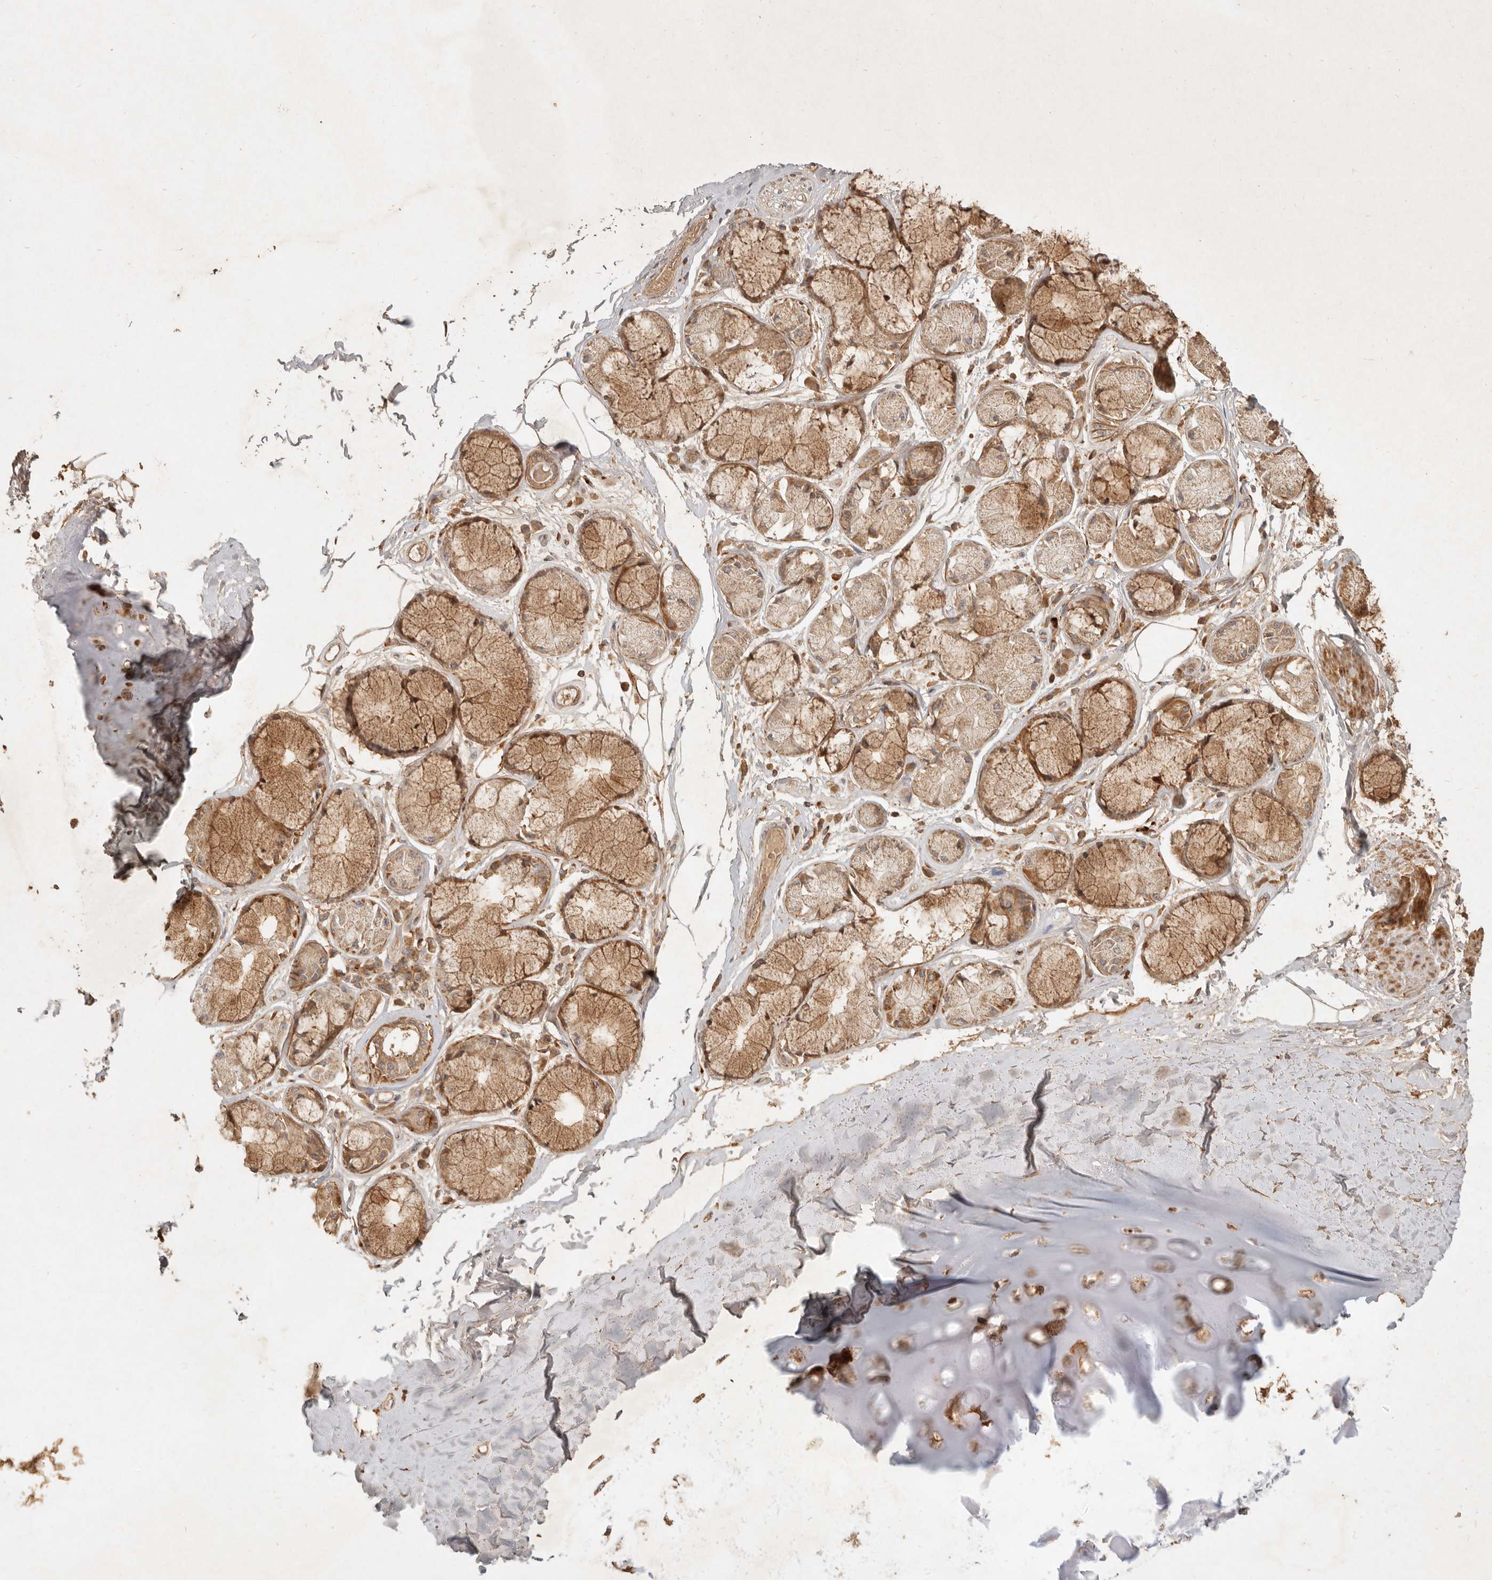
{"staining": {"intensity": "moderate", "quantity": ">75%", "location": "cytoplasmic/membranous"}, "tissue": "adipose tissue", "cell_type": "Adipocytes", "image_type": "normal", "snomed": [{"axis": "morphology", "description": "Normal tissue, NOS"}, {"axis": "topography", "description": "Bronchus"}], "caption": "This micrograph displays normal adipose tissue stained with immunohistochemistry (IHC) to label a protein in brown. The cytoplasmic/membranous of adipocytes show moderate positivity for the protein. Nuclei are counter-stained blue.", "gene": "CLEC4C", "patient": {"sex": "male", "age": 66}}